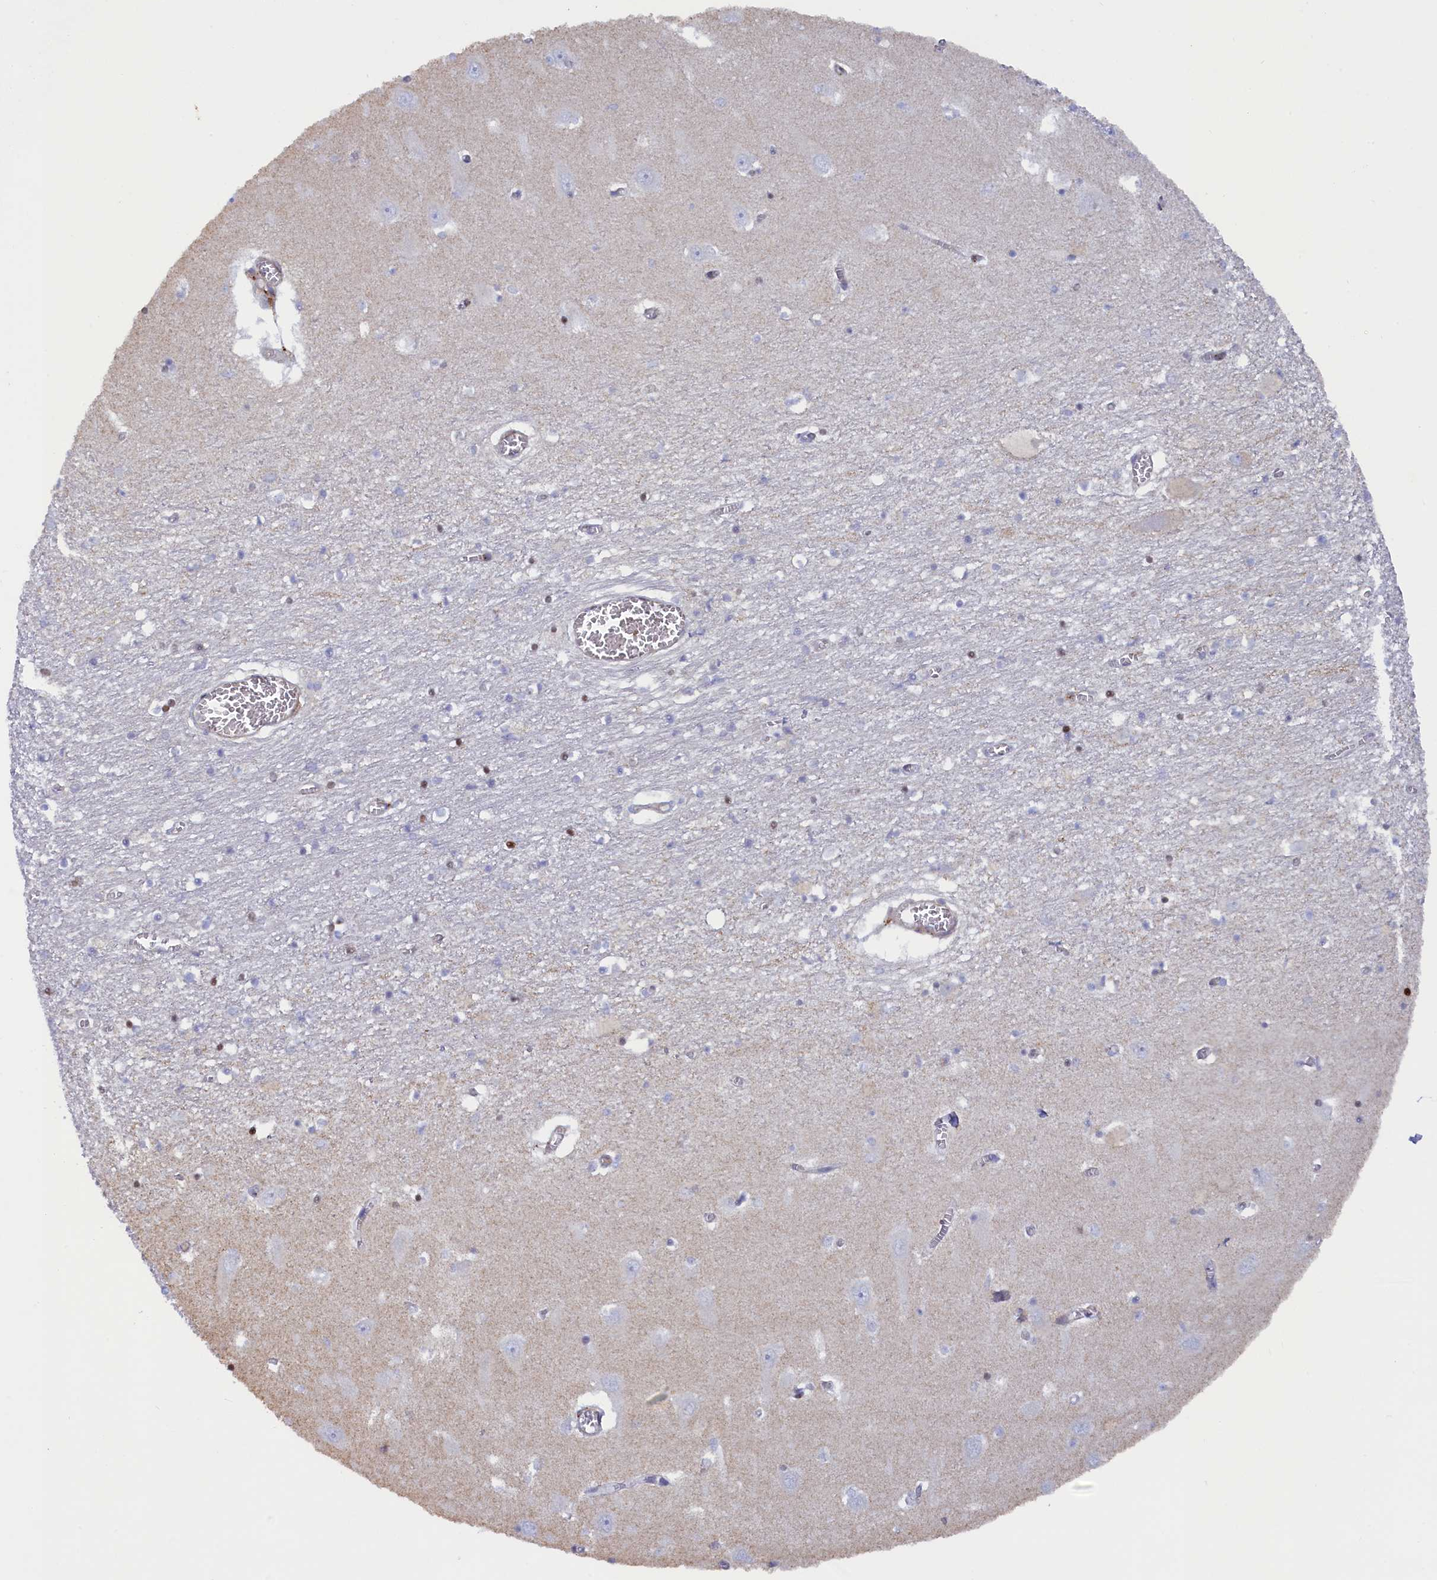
{"staining": {"intensity": "strong", "quantity": "<25%", "location": "nuclear"}, "tissue": "hippocampus", "cell_type": "Glial cells", "image_type": "normal", "snomed": [{"axis": "morphology", "description": "Normal tissue, NOS"}, {"axis": "topography", "description": "Hippocampus"}], "caption": "This histopathology image reveals benign hippocampus stained with immunohistochemistry to label a protein in brown. The nuclear of glial cells show strong positivity for the protein. Nuclei are counter-stained blue.", "gene": "POGLUT3", "patient": {"sex": "male", "age": 70}}